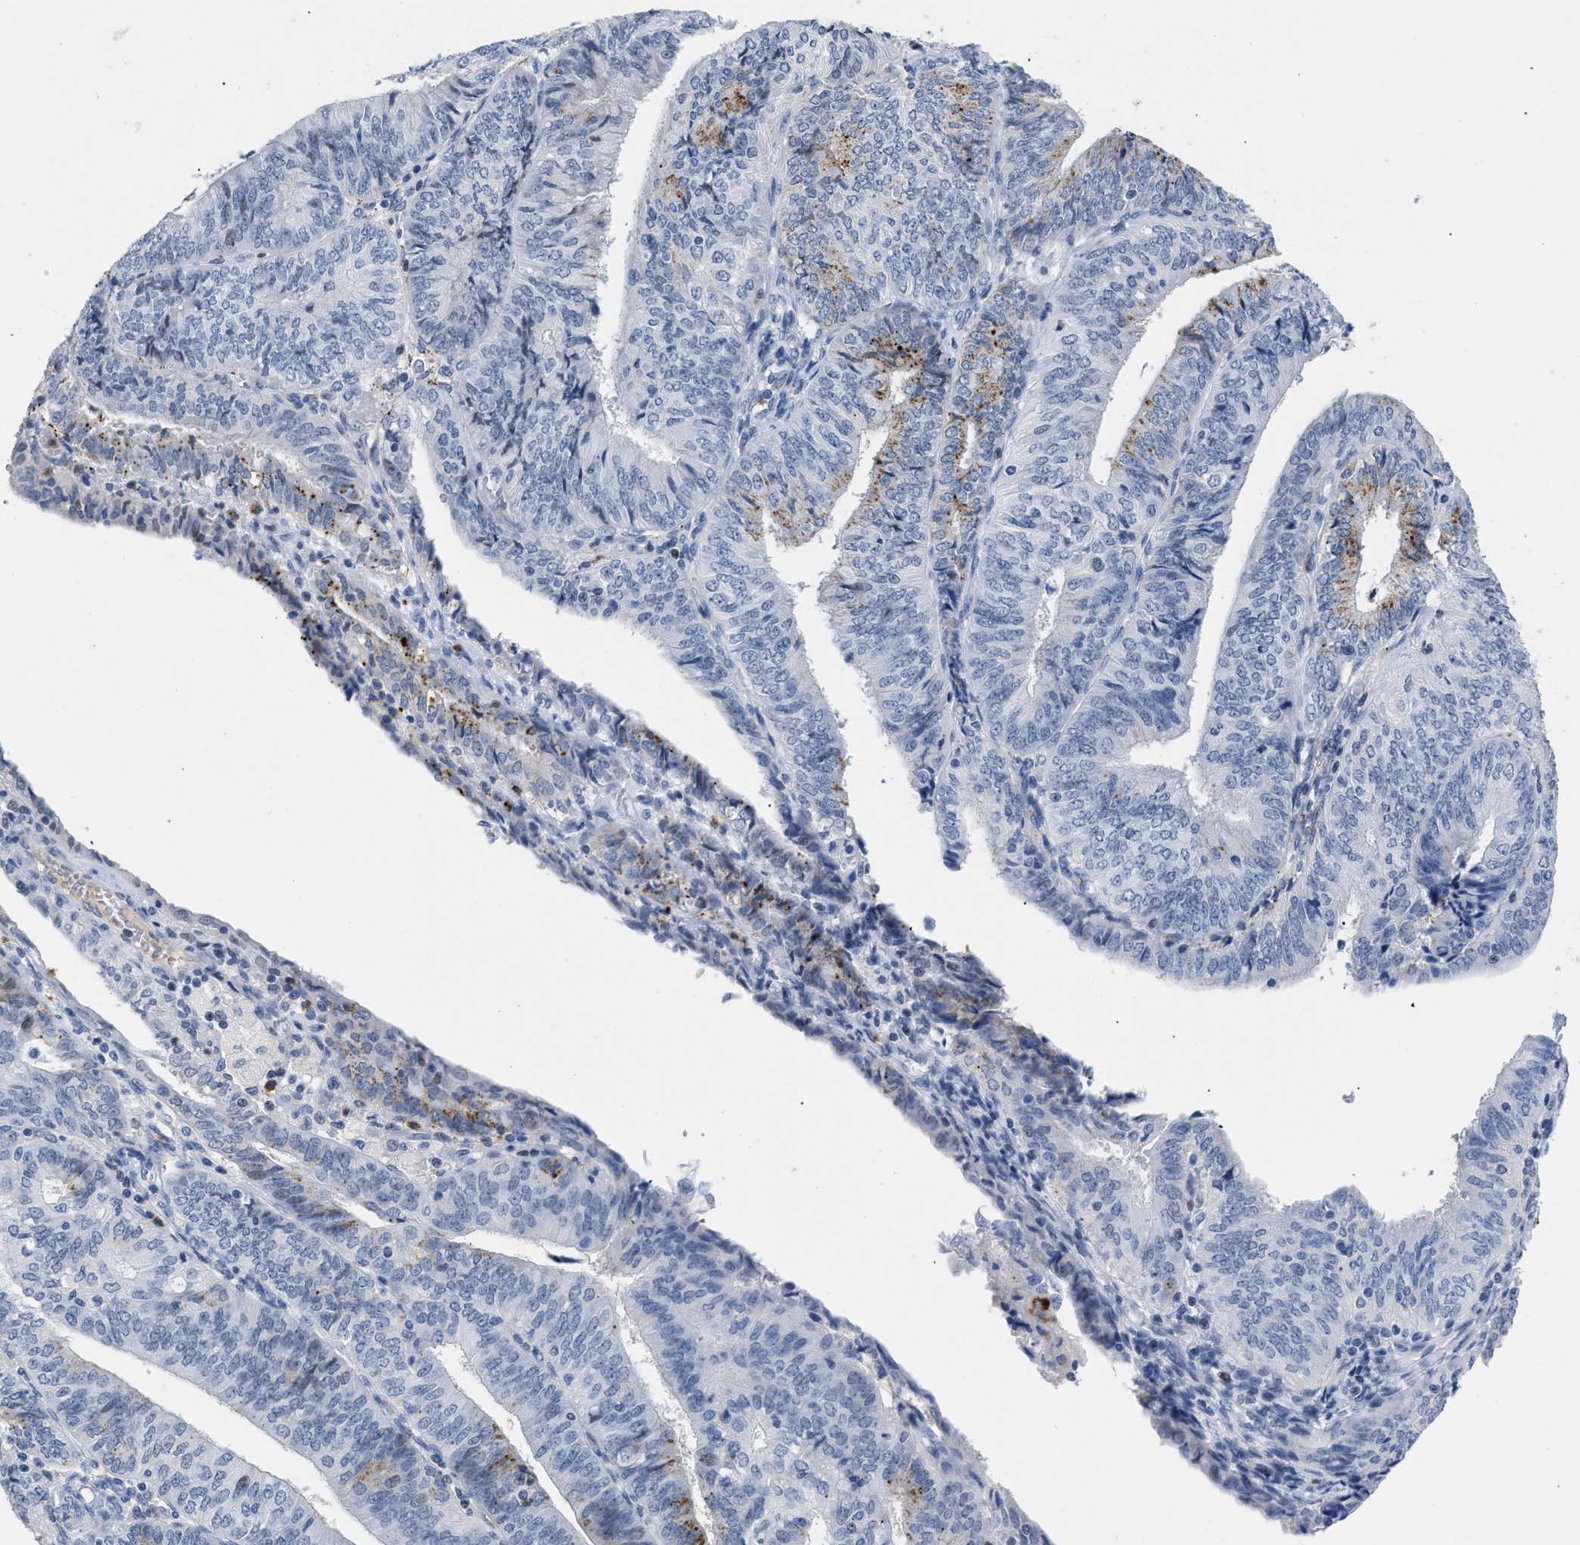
{"staining": {"intensity": "negative", "quantity": "none", "location": "none"}, "tissue": "endometrial cancer", "cell_type": "Tumor cells", "image_type": "cancer", "snomed": [{"axis": "morphology", "description": "Adenocarcinoma, NOS"}, {"axis": "topography", "description": "Endometrium"}], "caption": "High power microscopy image of an immunohistochemistry histopathology image of endometrial cancer, revealing no significant staining in tumor cells. The staining is performed using DAB (3,3'-diaminobenzidine) brown chromogen with nuclei counter-stained in using hematoxylin.", "gene": "BOLL", "patient": {"sex": "female", "age": 58}}